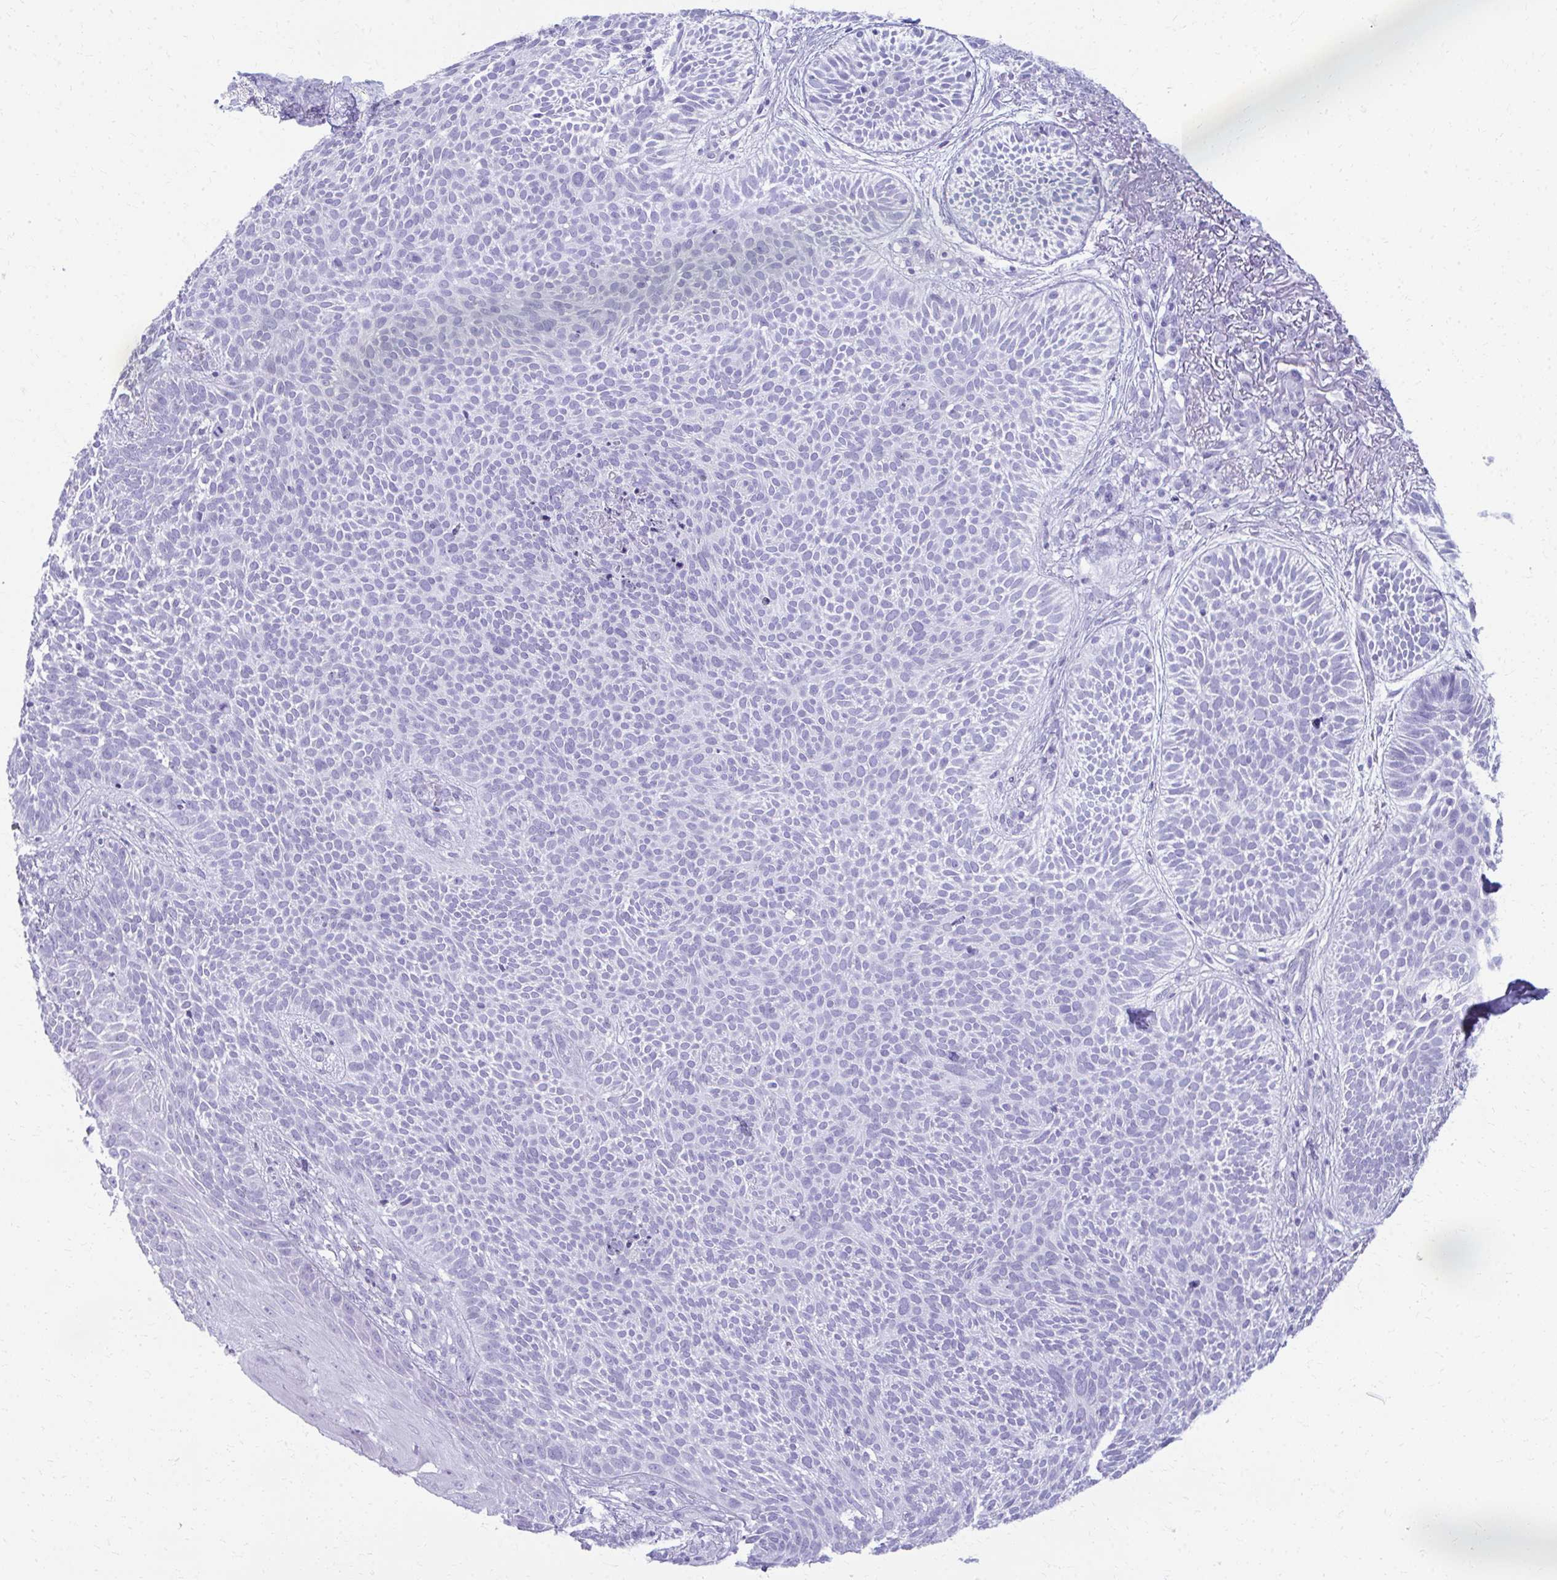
{"staining": {"intensity": "negative", "quantity": "none", "location": "none"}, "tissue": "skin cancer", "cell_type": "Tumor cells", "image_type": "cancer", "snomed": [{"axis": "morphology", "description": "Basal cell carcinoma"}, {"axis": "topography", "description": "Skin"}, {"axis": "topography", "description": "Skin of face"}], "caption": "Tumor cells are negative for protein expression in human basal cell carcinoma (skin). (DAB (3,3'-diaminobenzidine) immunohistochemistry (IHC), high magnification).", "gene": "MAF1", "patient": {"sex": "female", "age": 82}}